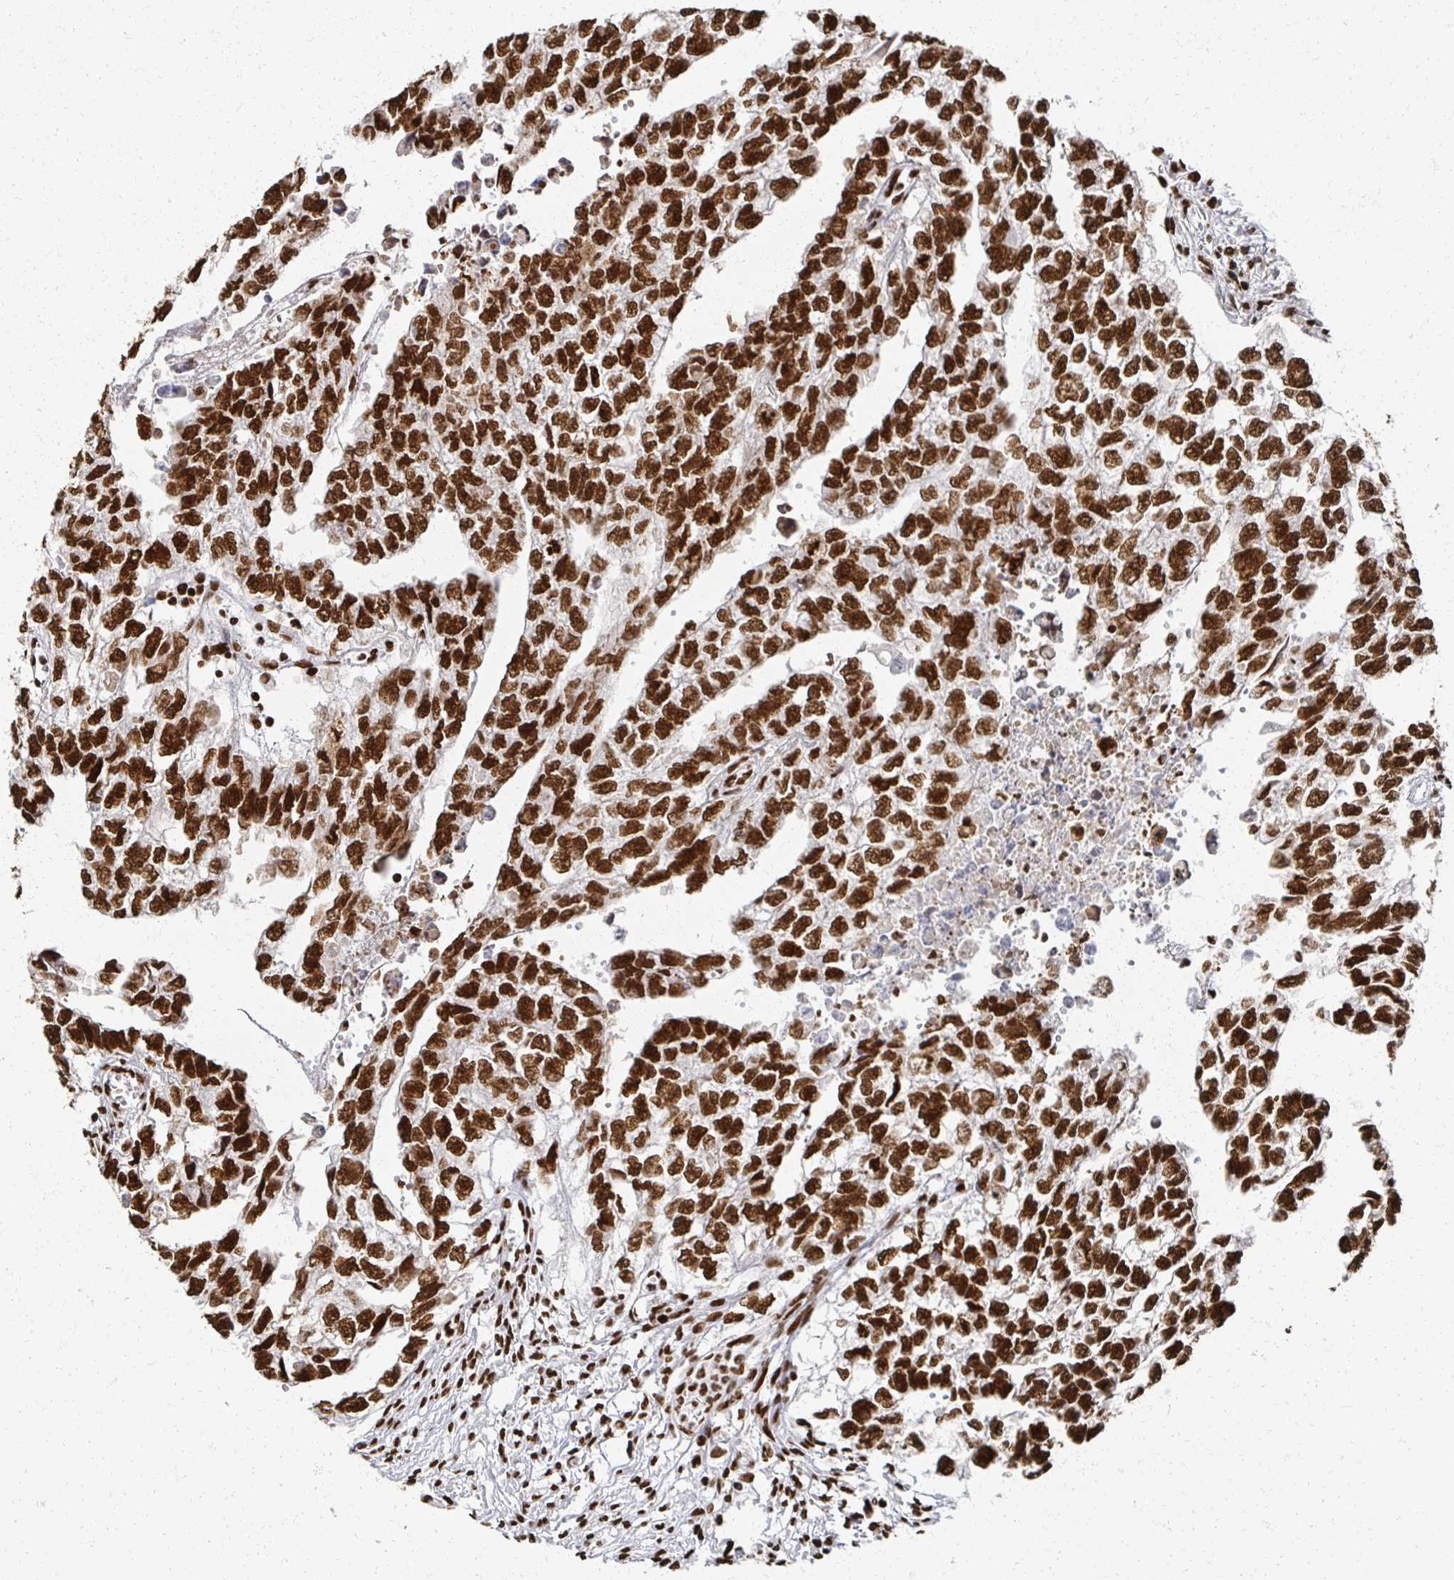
{"staining": {"intensity": "strong", "quantity": ">75%", "location": "nuclear"}, "tissue": "testis cancer", "cell_type": "Tumor cells", "image_type": "cancer", "snomed": [{"axis": "morphology", "description": "Carcinoma, Embryonal, NOS"}, {"axis": "morphology", "description": "Teratoma, malignant, NOS"}, {"axis": "topography", "description": "Testis"}], "caption": "Protein analysis of testis cancer (malignant teratoma) tissue reveals strong nuclear staining in about >75% of tumor cells. Nuclei are stained in blue.", "gene": "RBBP7", "patient": {"sex": "male", "age": 44}}